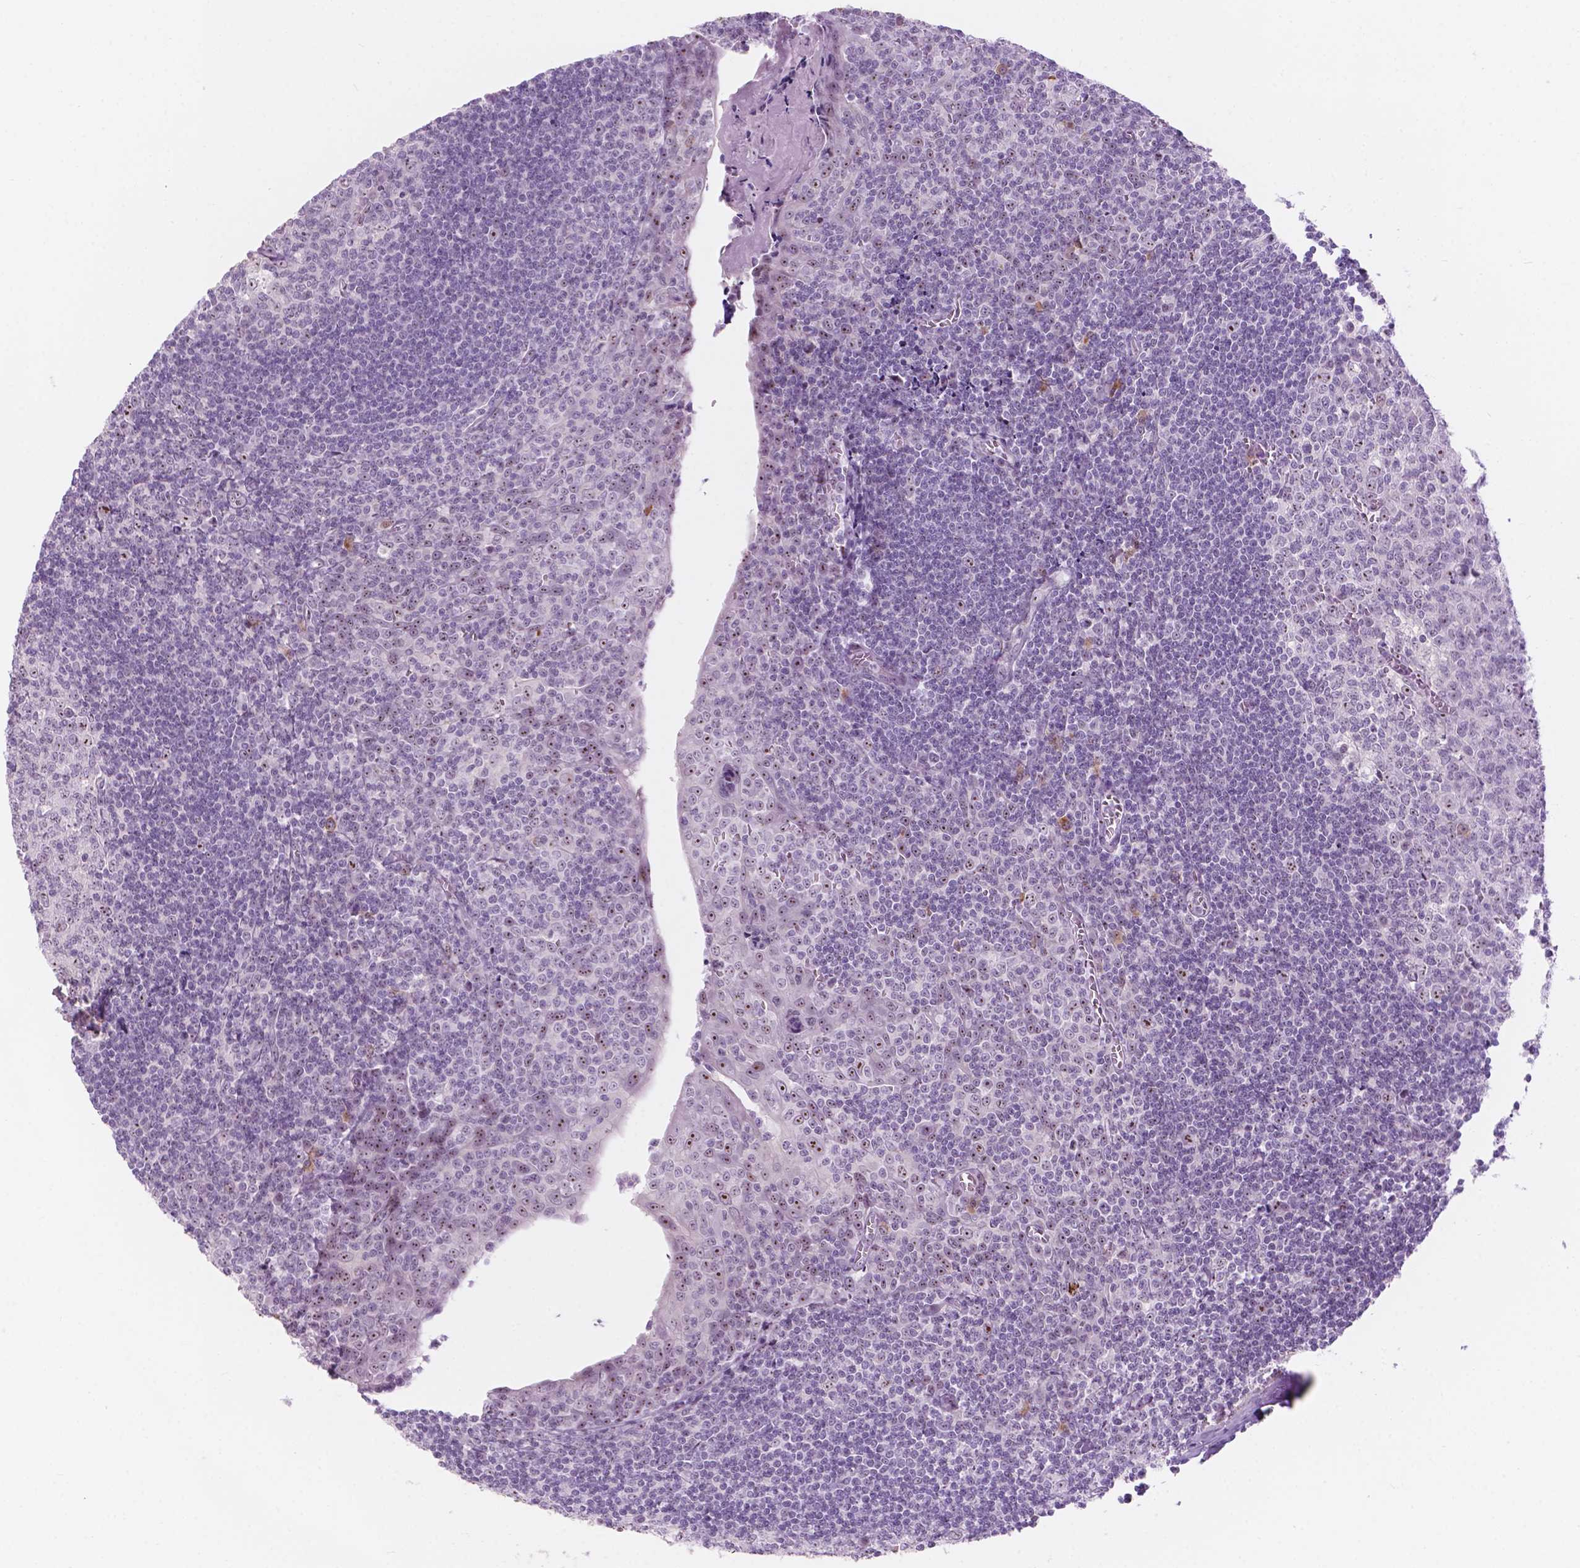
{"staining": {"intensity": "strong", "quantity": "<25%", "location": "nuclear"}, "tissue": "tonsil", "cell_type": "Germinal center cells", "image_type": "normal", "snomed": [{"axis": "morphology", "description": "Normal tissue, NOS"}, {"axis": "morphology", "description": "Inflammation, NOS"}, {"axis": "topography", "description": "Tonsil"}], "caption": "Strong nuclear staining is appreciated in about <25% of germinal center cells in normal tonsil. Ihc stains the protein of interest in brown and the nuclei are stained blue.", "gene": "ZNF853", "patient": {"sex": "female", "age": 31}}